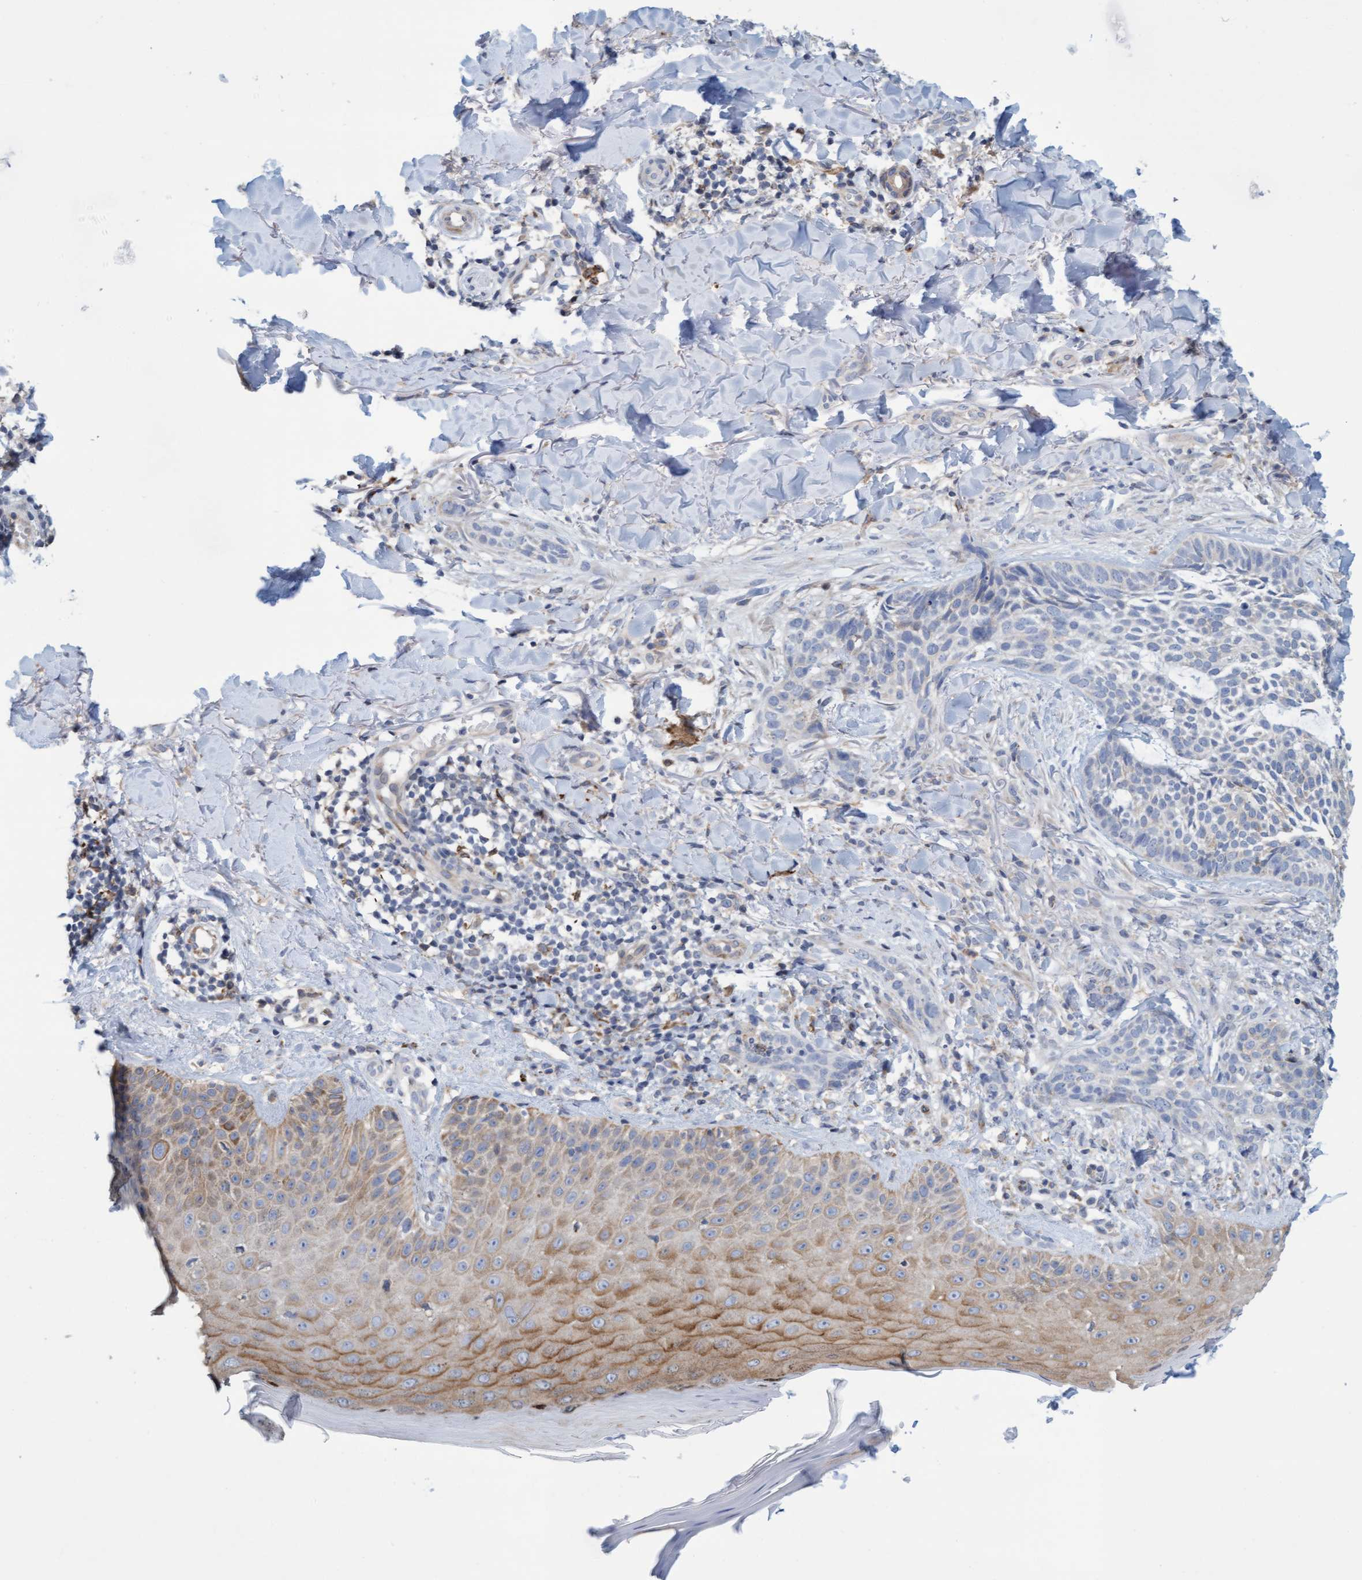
{"staining": {"intensity": "negative", "quantity": "none", "location": "none"}, "tissue": "skin cancer", "cell_type": "Tumor cells", "image_type": "cancer", "snomed": [{"axis": "morphology", "description": "Normal tissue, NOS"}, {"axis": "morphology", "description": "Basal cell carcinoma"}, {"axis": "topography", "description": "Skin"}], "caption": "Photomicrograph shows no significant protein expression in tumor cells of skin cancer (basal cell carcinoma).", "gene": "SLC28A3", "patient": {"sex": "male", "age": 67}}